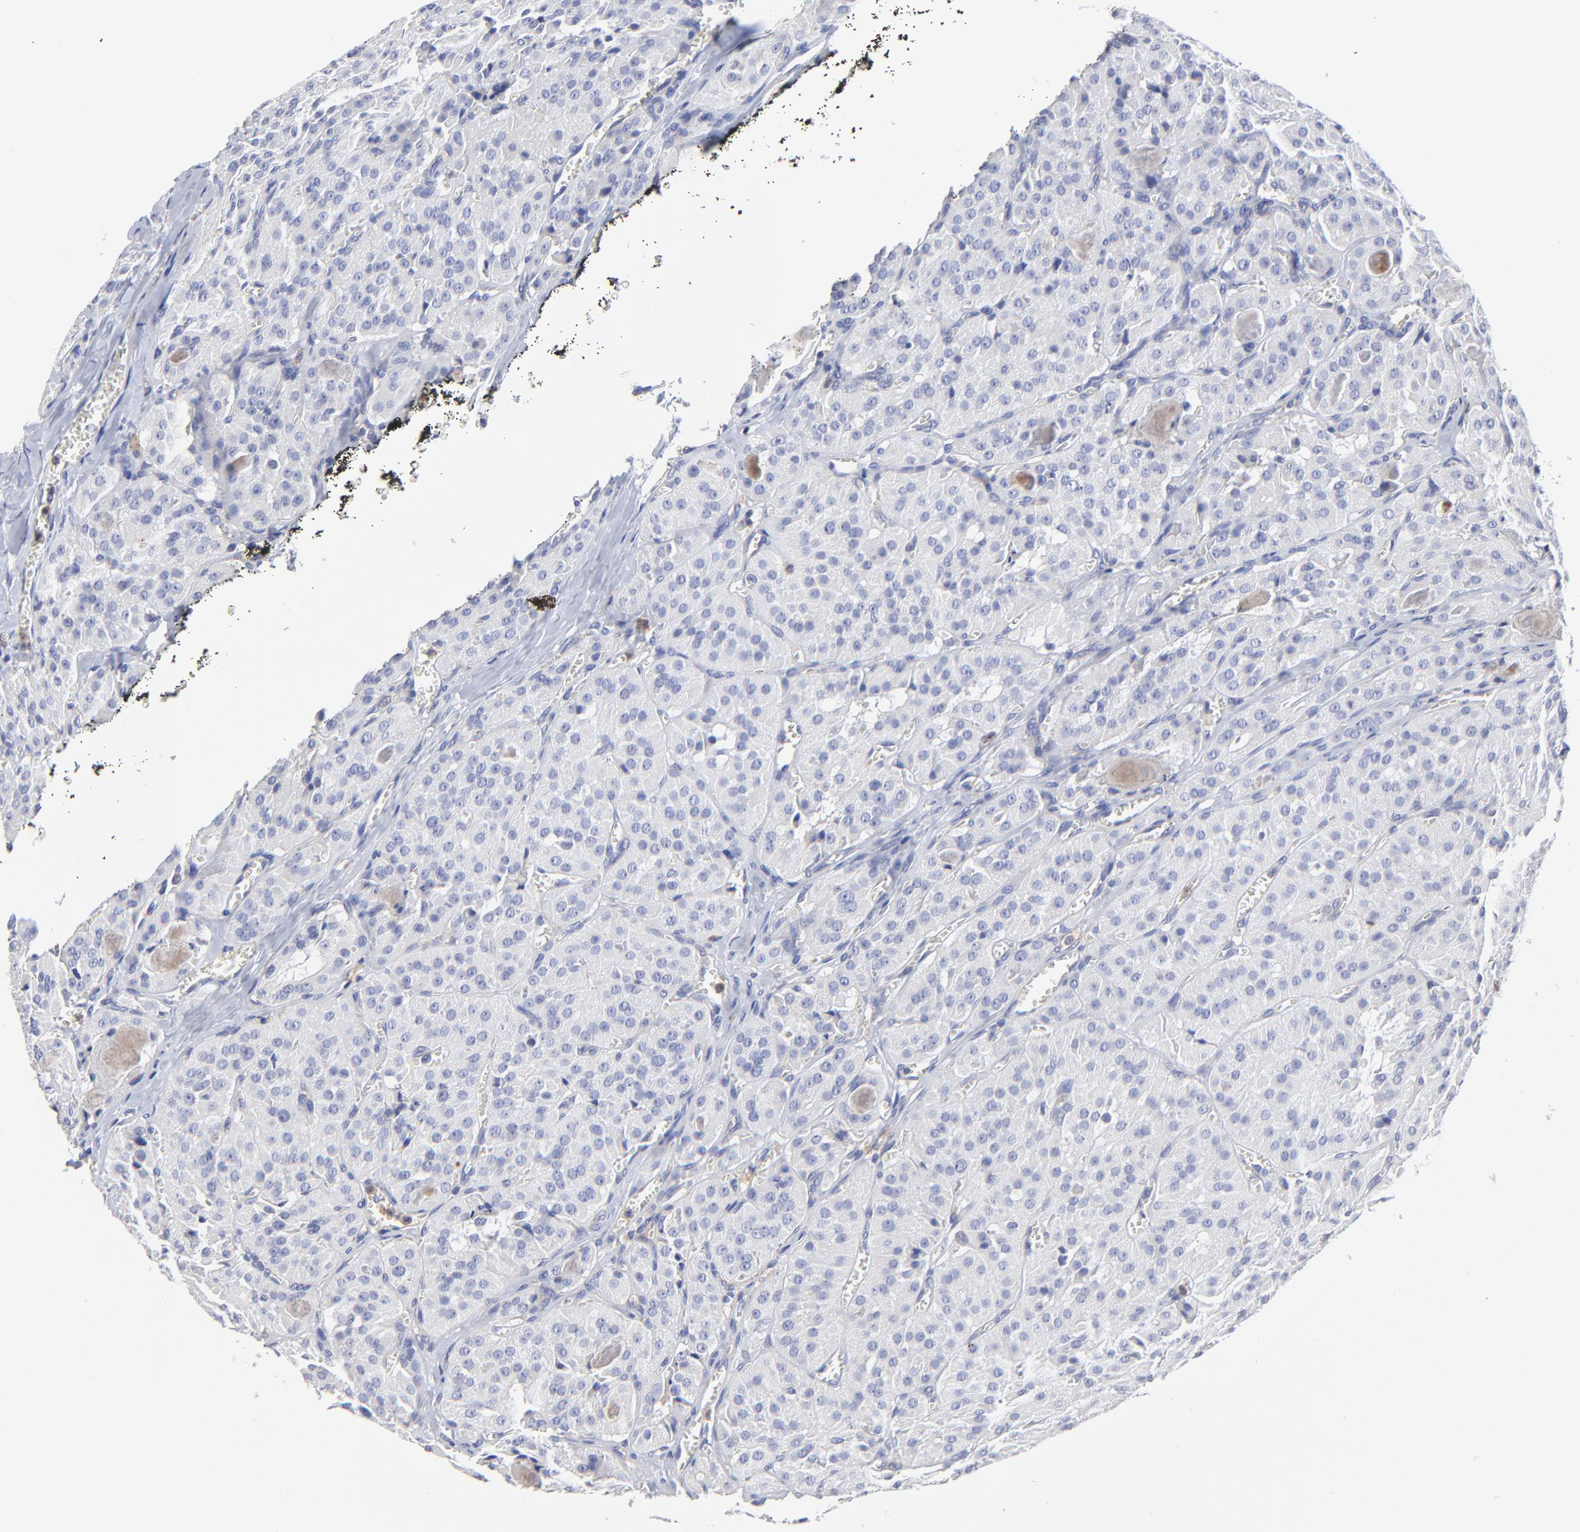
{"staining": {"intensity": "weak", "quantity": "<25%", "location": "cytoplasmic/membranous"}, "tissue": "thyroid cancer", "cell_type": "Tumor cells", "image_type": "cancer", "snomed": [{"axis": "morphology", "description": "Carcinoma, NOS"}, {"axis": "topography", "description": "Thyroid gland"}], "caption": "High power microscopy micrograph of an immunohistochemistry photomicrograph of thyroid cancer, revealing no significant positivity in tumor cells.", "gene": "SULF2", "patient": {"sex": "male", "age": 76}}